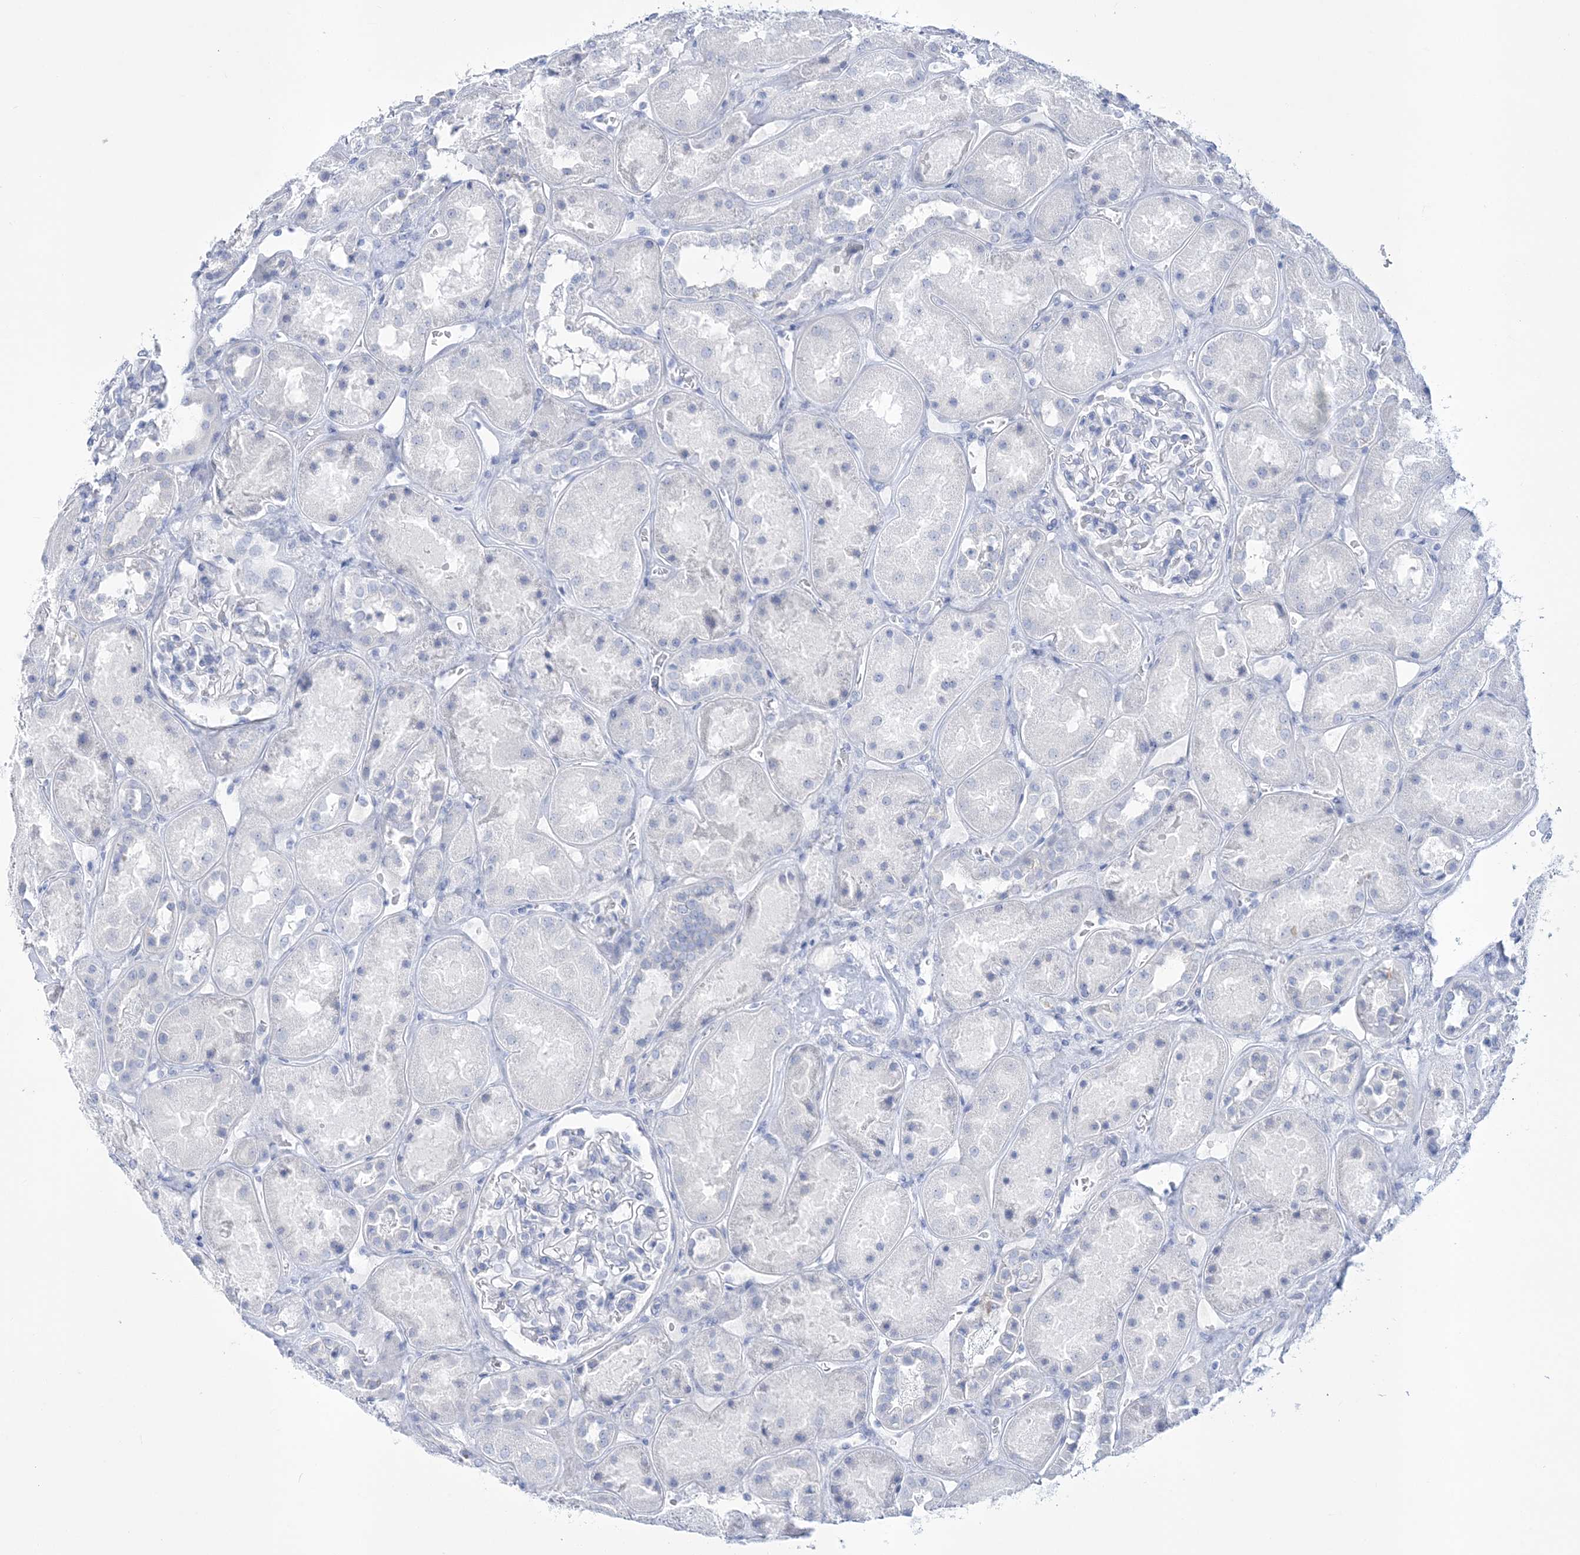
{"staining": {"intensity": "negative", "quantity": "none", "location": "none"}, "tissue": "kidney", "cell_type": "Cells in glomeruli", "image_type": "normal", "snomed": [{"axis": "morphology", "description": "Normal tissue, NOS"}, {"axis": "topography", "description": "Kidney"}], "caption": "Histopathology image shows no significant protein staining in cells in glomeruli of benign kidney.", "gene": "RBP2", "patient": {"sex": "male", "age": 70}}